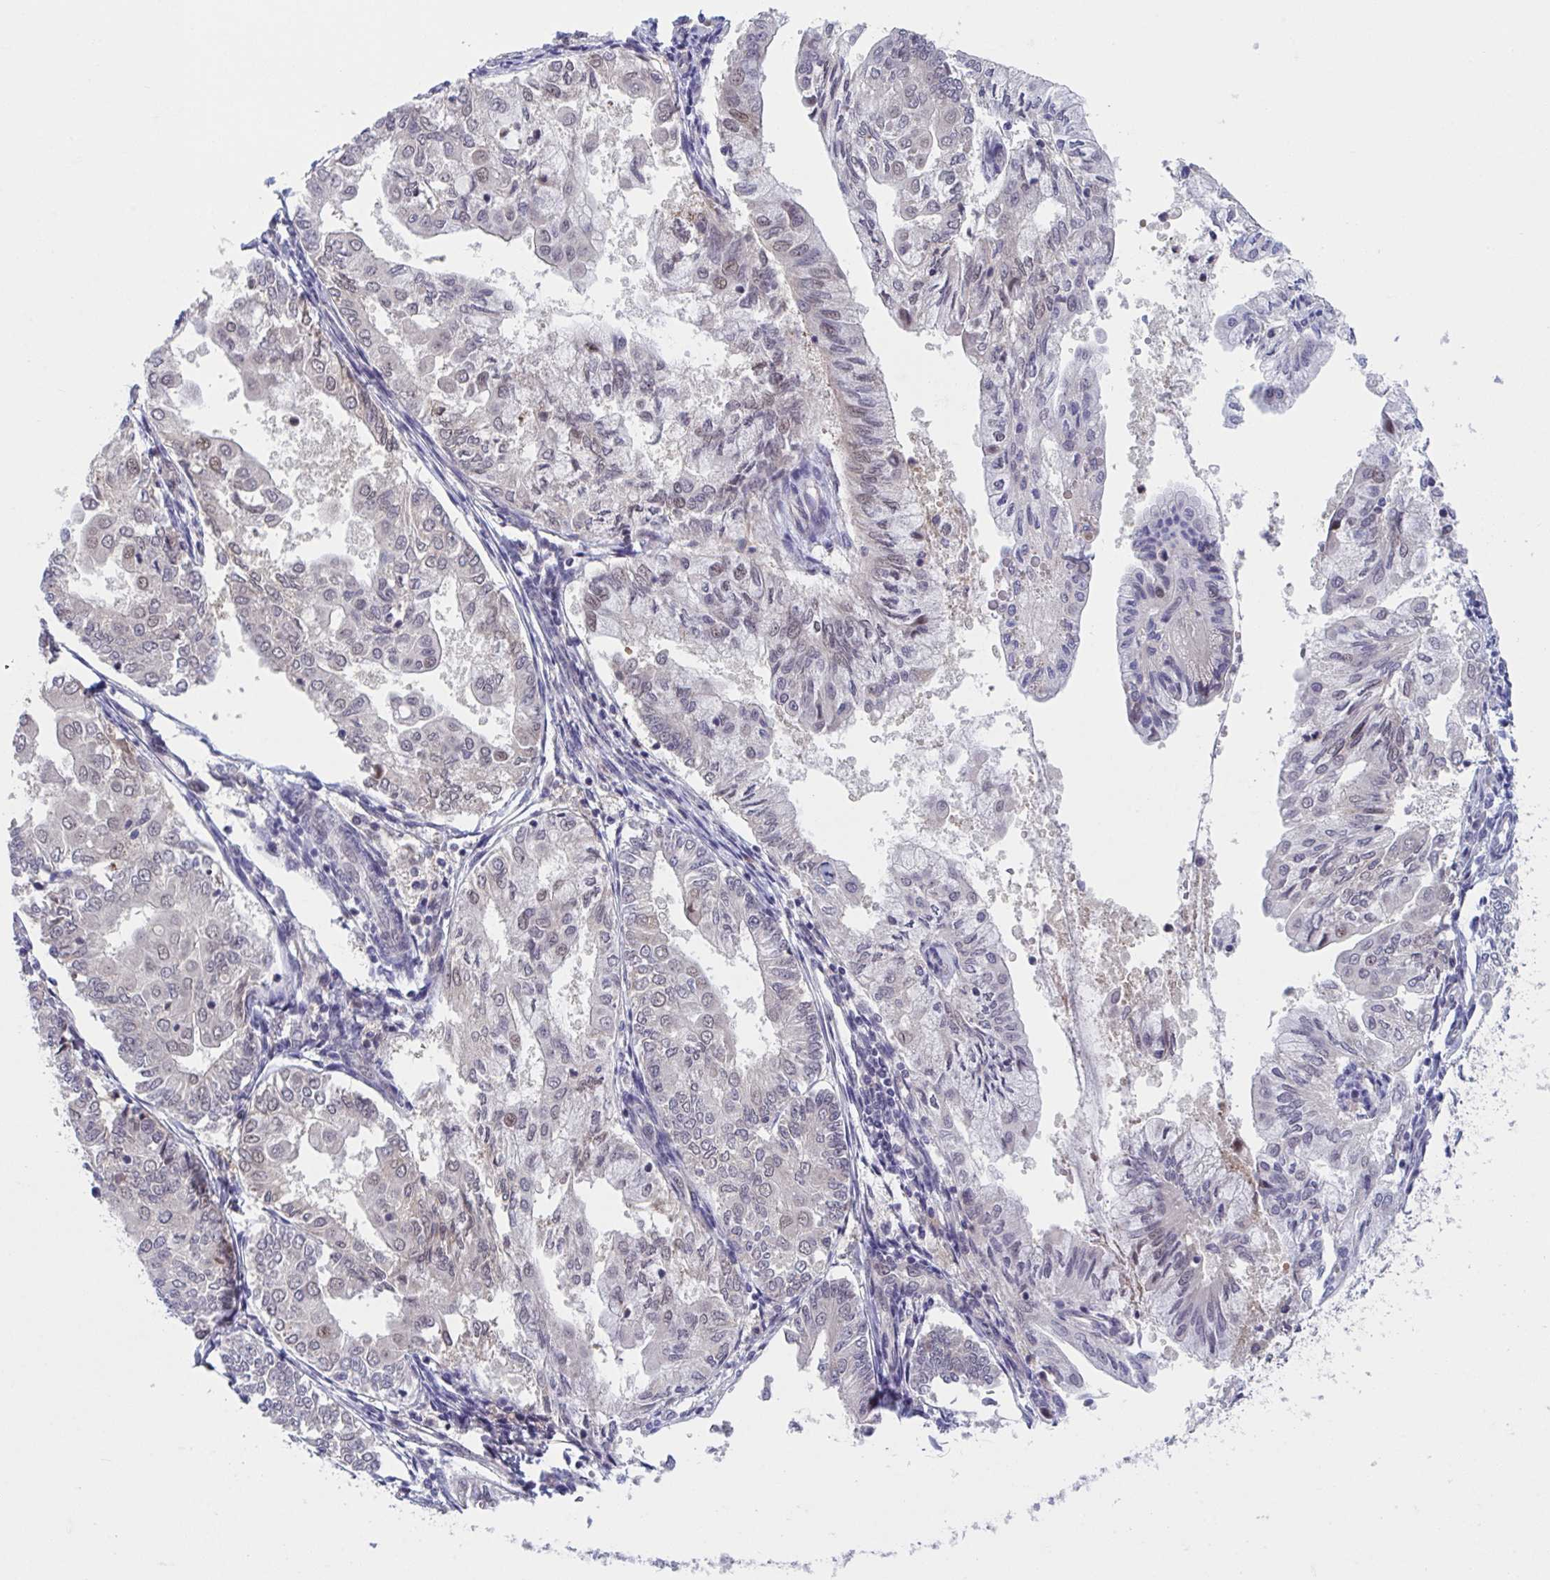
{"staining": {"intensity": "weak", "quantity": "<25%", "location": "nuclear"}, "tissue": "endometrial cancer", "cell_type": "Tumor cells", "image_type": "cancer", "snomed": [{"axis": "morphology", "description": "Adenocarcinoma, NOS"}, {"axis": "topography", "description": "Endometrium"}], "caption": "Immunohistochemical staining of endometrial adenocarcinoma reveals no significant expression in tumor cells. Brightfield microscopy of immunohistochemistry (IHC) stained with DAB (brown) and hematoxylin (blue), captured at high magnification.", "gene": "RIOK1", "patient": {"sex": "female", "age": 68}}